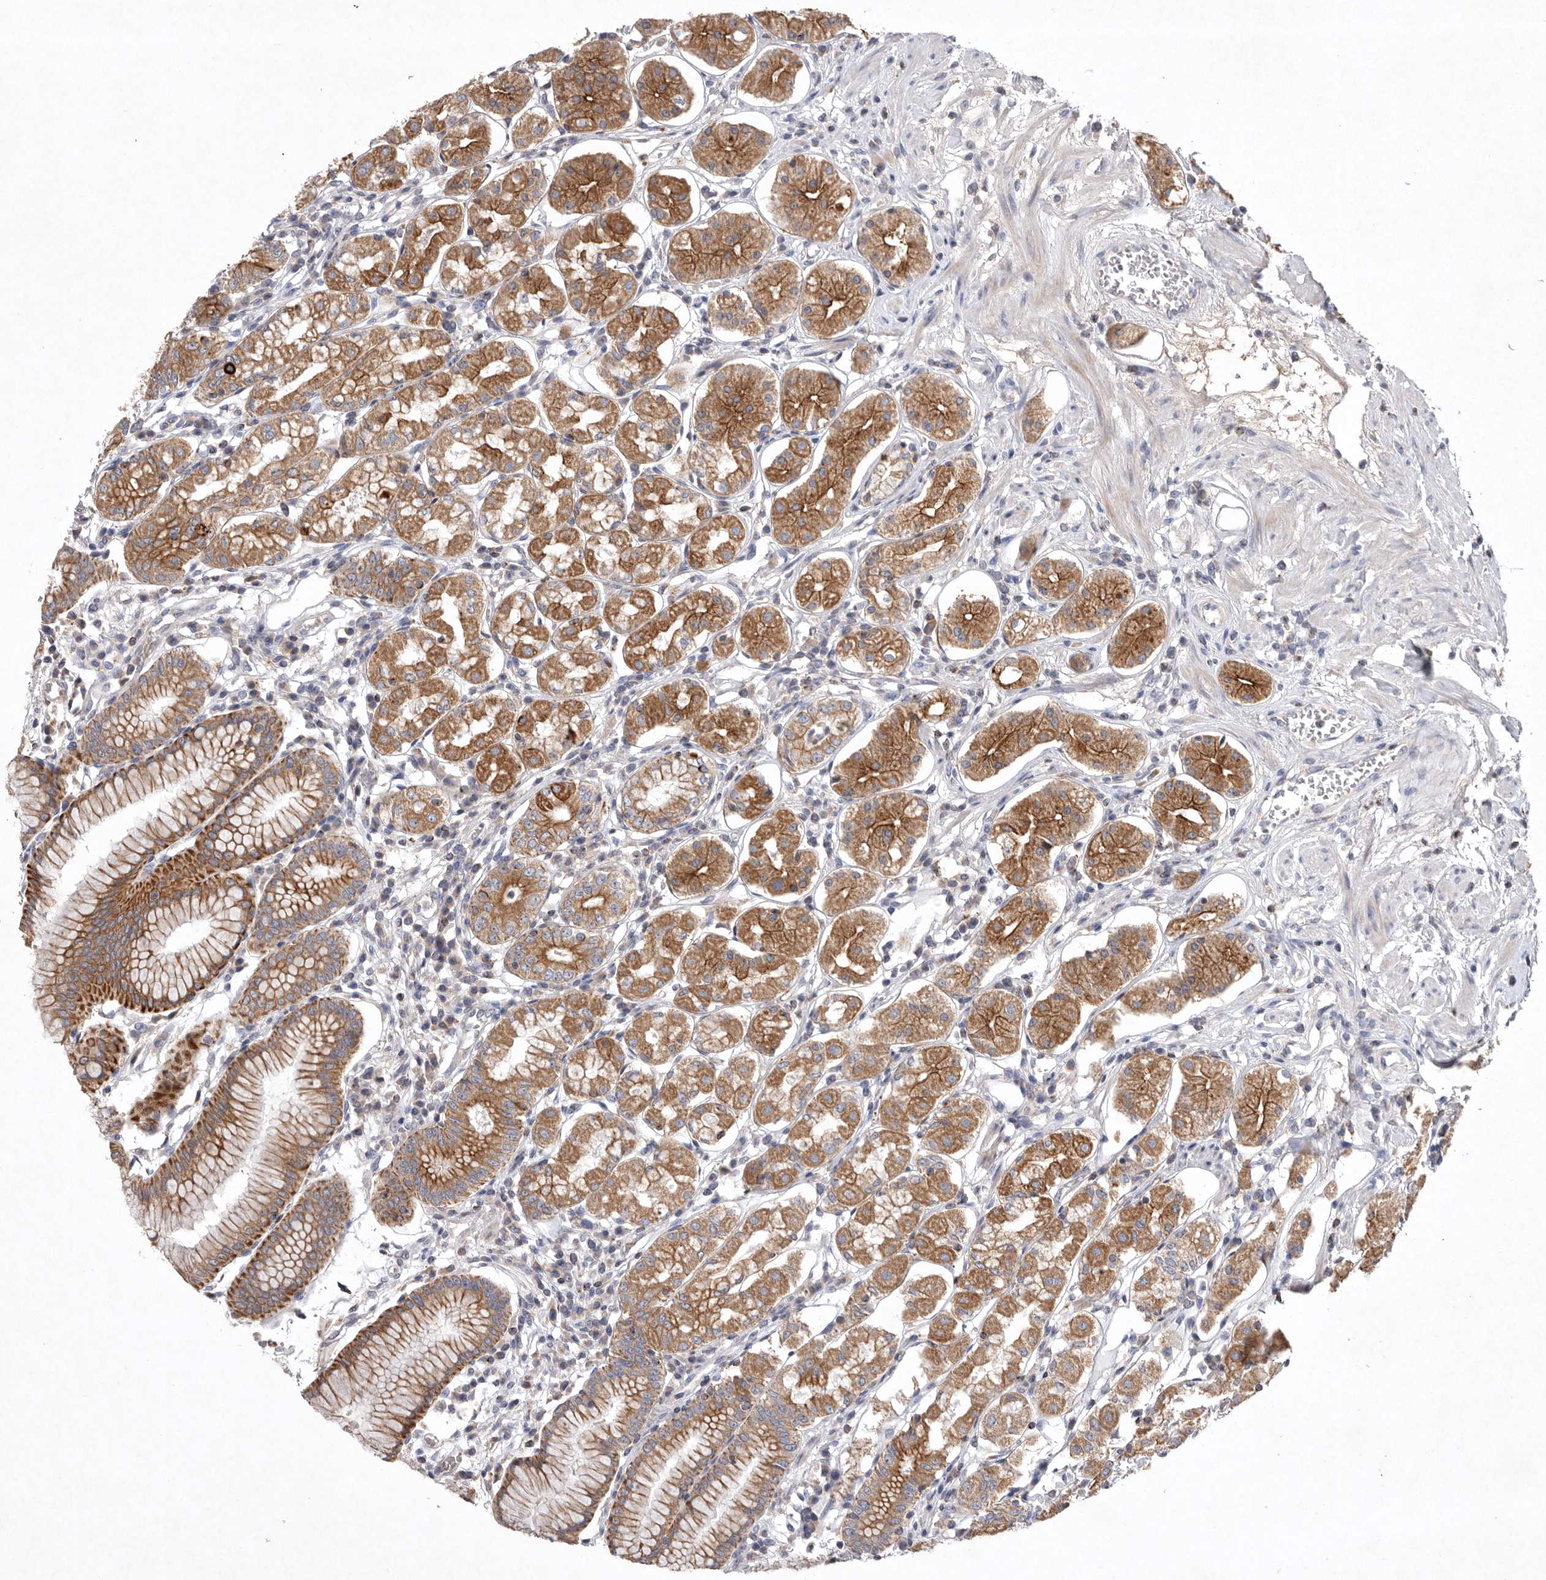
{"staining": {"intensity": "moderate", "quantity": ">75%", "location": "cytoplasmic/membranous"}, "tissue": "stomach", "cell_type": "Glandular cells", "image_type": "normal", "snomed": [{"axis": "morphology", "description": "Normal tissue, NOS"}, {"axis": "topography", "description": "Stomach"}, {"axis": "topography", "description": "Stomach, lower"}], "caption": "Normal stomach reveals moderate cytoplasmic/membranous expression in about >75% of glandular cells, visualized by immunohistochemistry.", "gene": "TNFSF14", "patient": {"sex": "female", "age": 56}}